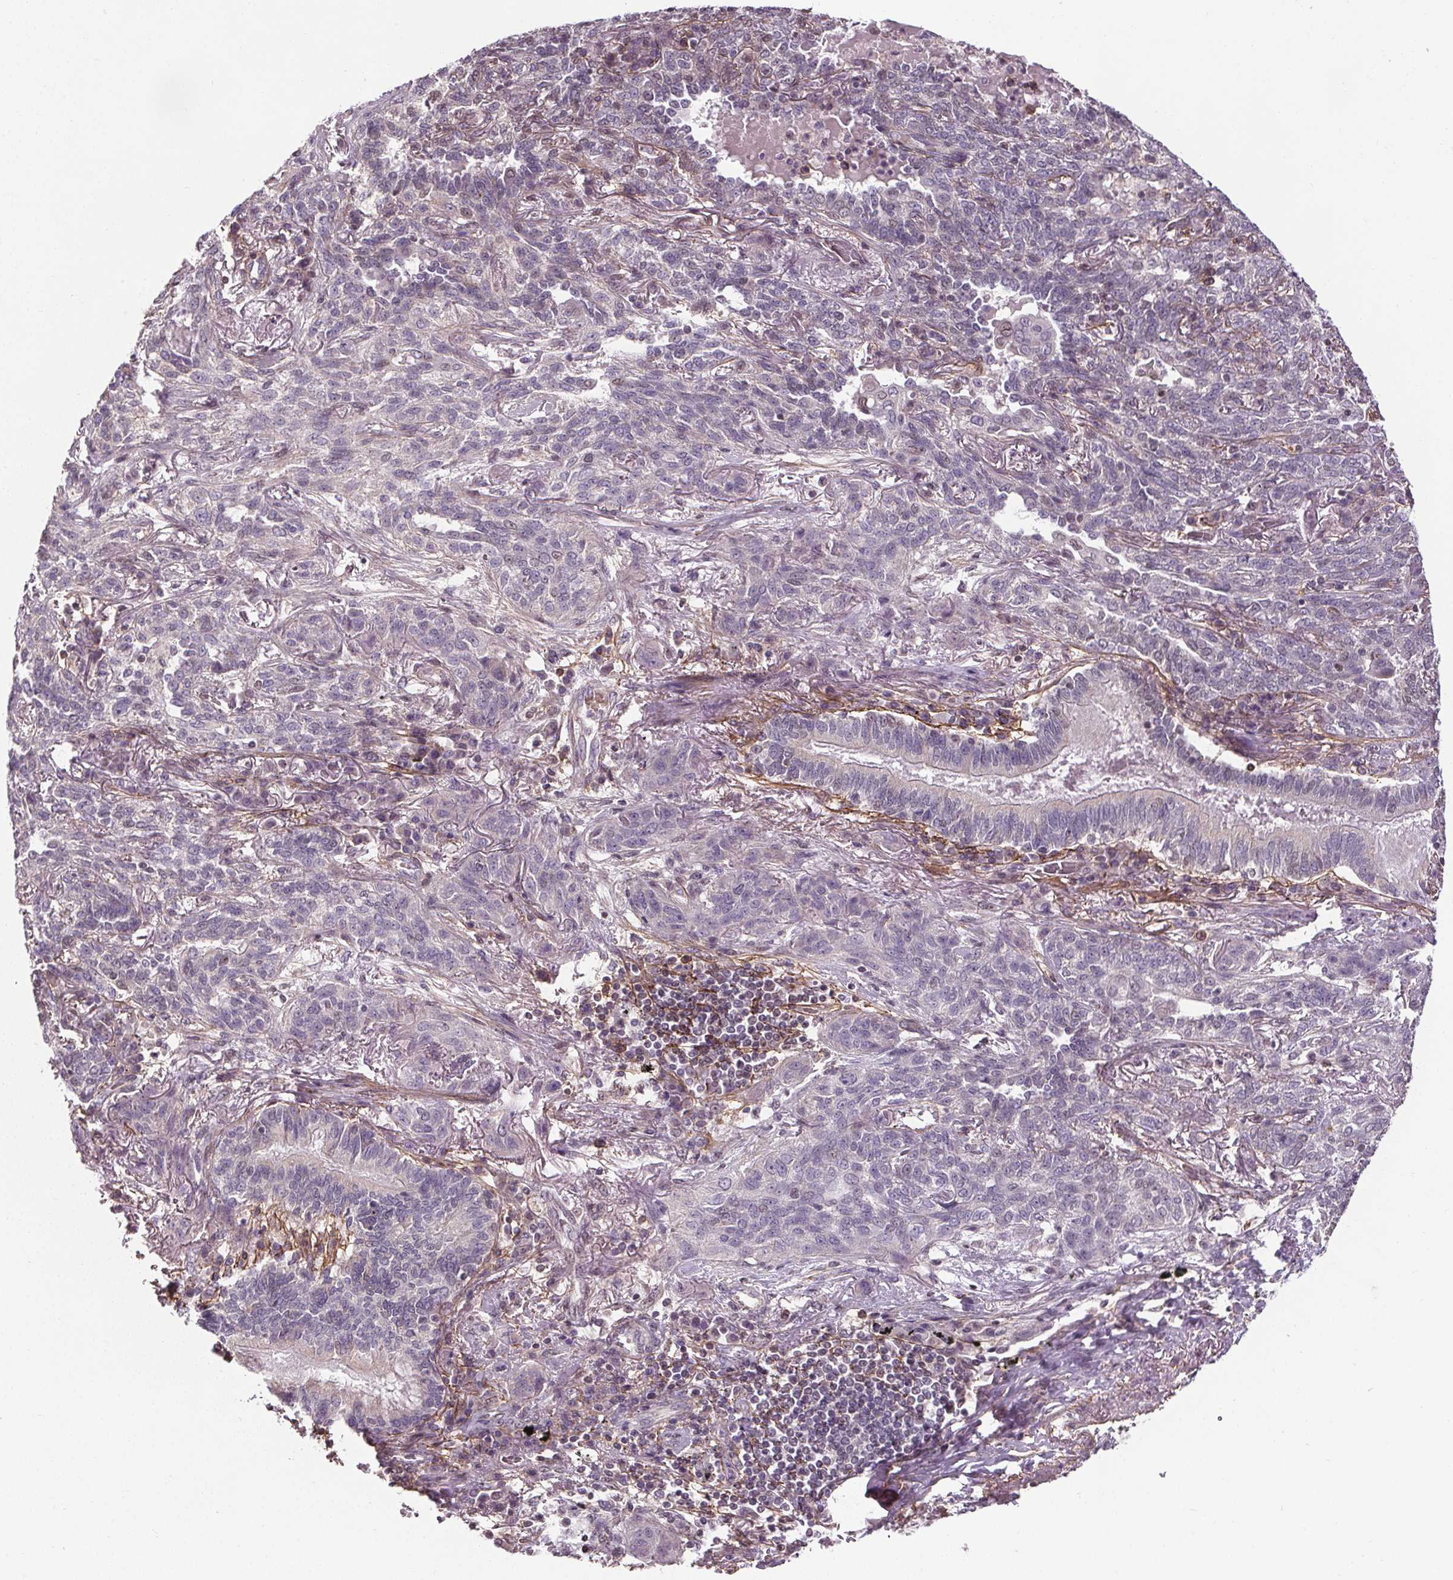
{"staining": {"intensity": "negative", "quantity": "none", "location": "none"}, "tissue": "lung cancer", "cell_type": "Tumor cells", "image_type": "cancer", "snomed": [{"axis": "morphology", "description": "Squamous cell carcinoma, NOS"}, {"axis": "topography", "description": "Lung"}], "caption": "Lung cancer was stained to show a protein in brown. There is no significant expression in tumor cells.", "gene": "KIAA0232", "patient": {"sex": "female", "age": 70}}